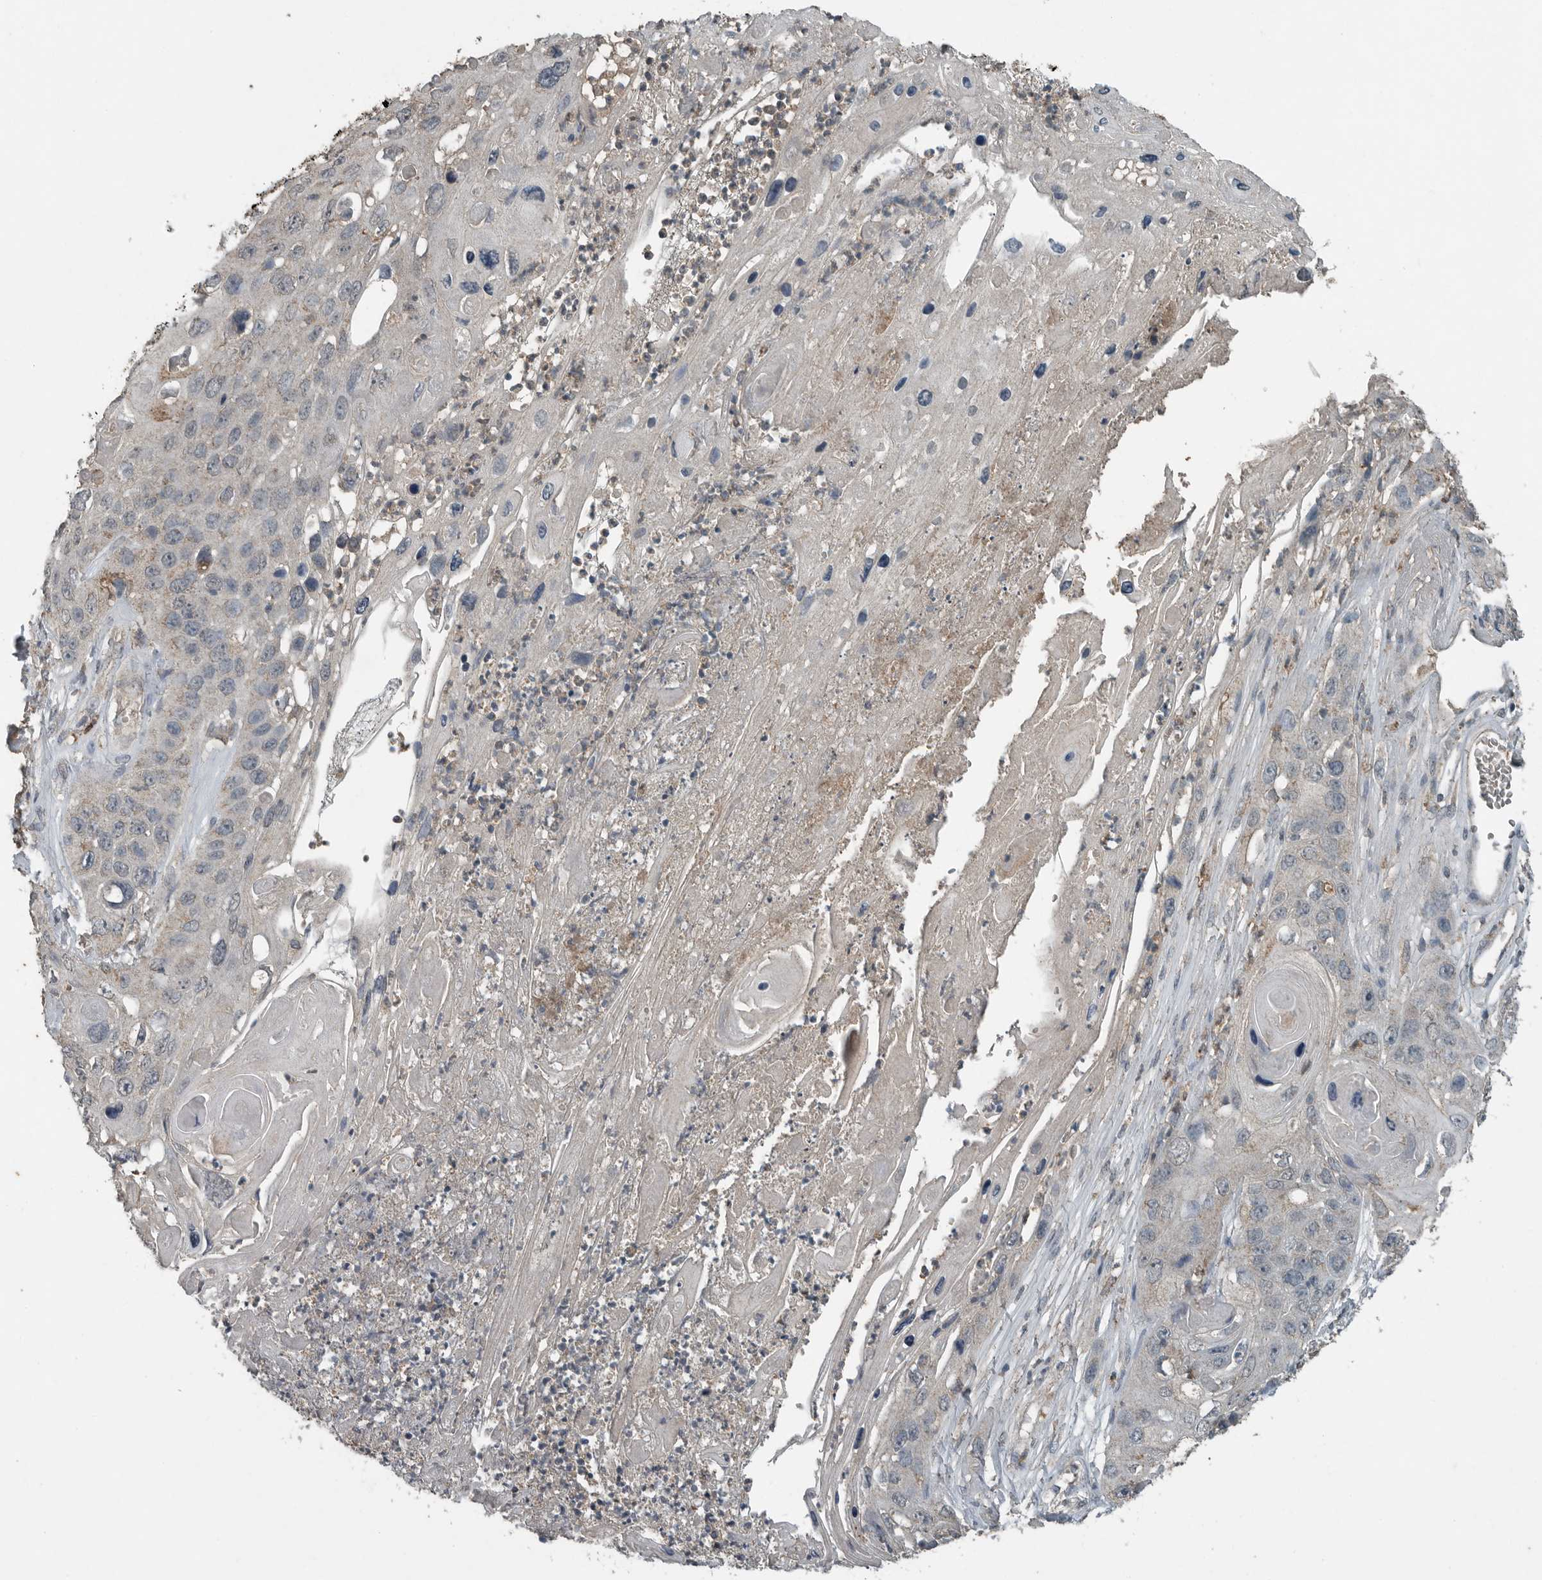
{"staining": {"intensity": "negative", "quantity": "none", "location": "none"}, "tissue": "skin cancer", "cell_type": "Tumor cells", "image_type": "cancer", "snomed": [{"axis": "morphology", "description": "Squamous cell carcinoma, NOS"}, {"axis": "topography", "description": "Skin"}], "caption": "Immunohistochemistry micrograph of human skin squamous cell carcinoma stained for a protein (brown), which reveals no expression in tumor cells.", "gene": "IL6ST", "patient": {"sex": "male", "age": 55}}